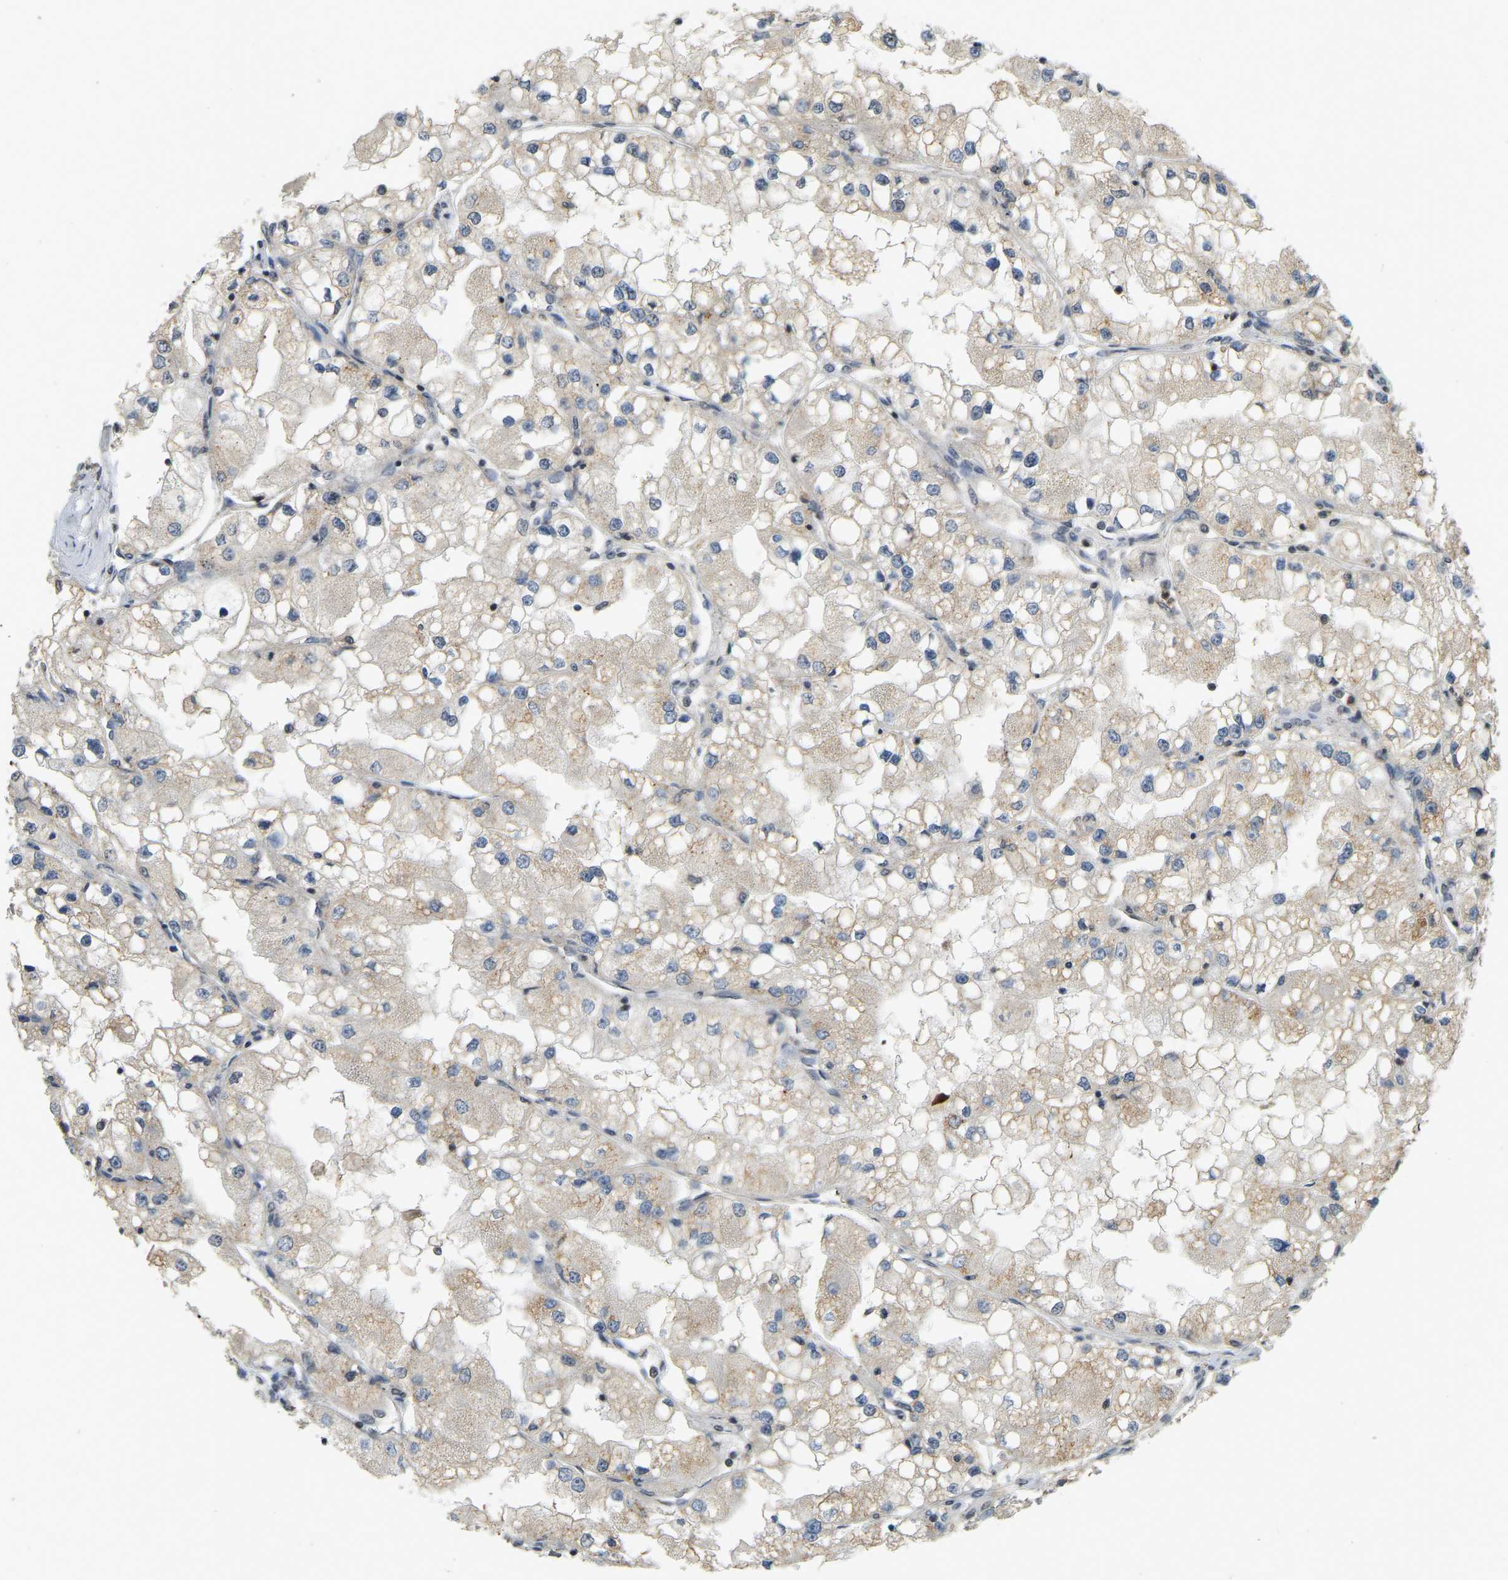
{"staining": {"intensity": "moderate", "quantity": "<25%", "location": "cytoplasmic/membranous"}, "tissue": "renal cancer", "cell_type": "Tumor cells", "image_type": "cancer", "snomed": [{"axis": "morphology", "description": "Adenocarcinoma, NOS"}, {"axis": "topography", "description": "Kidney"}], "caption": "The immunohistochemical stain shows moderate cytoplasmic/membranous positivity in tumor cells of renal cancer (adenocarcinoma) tissue.", "gene": "BRF2", "patient": {"sex": "male", "age": 68}}